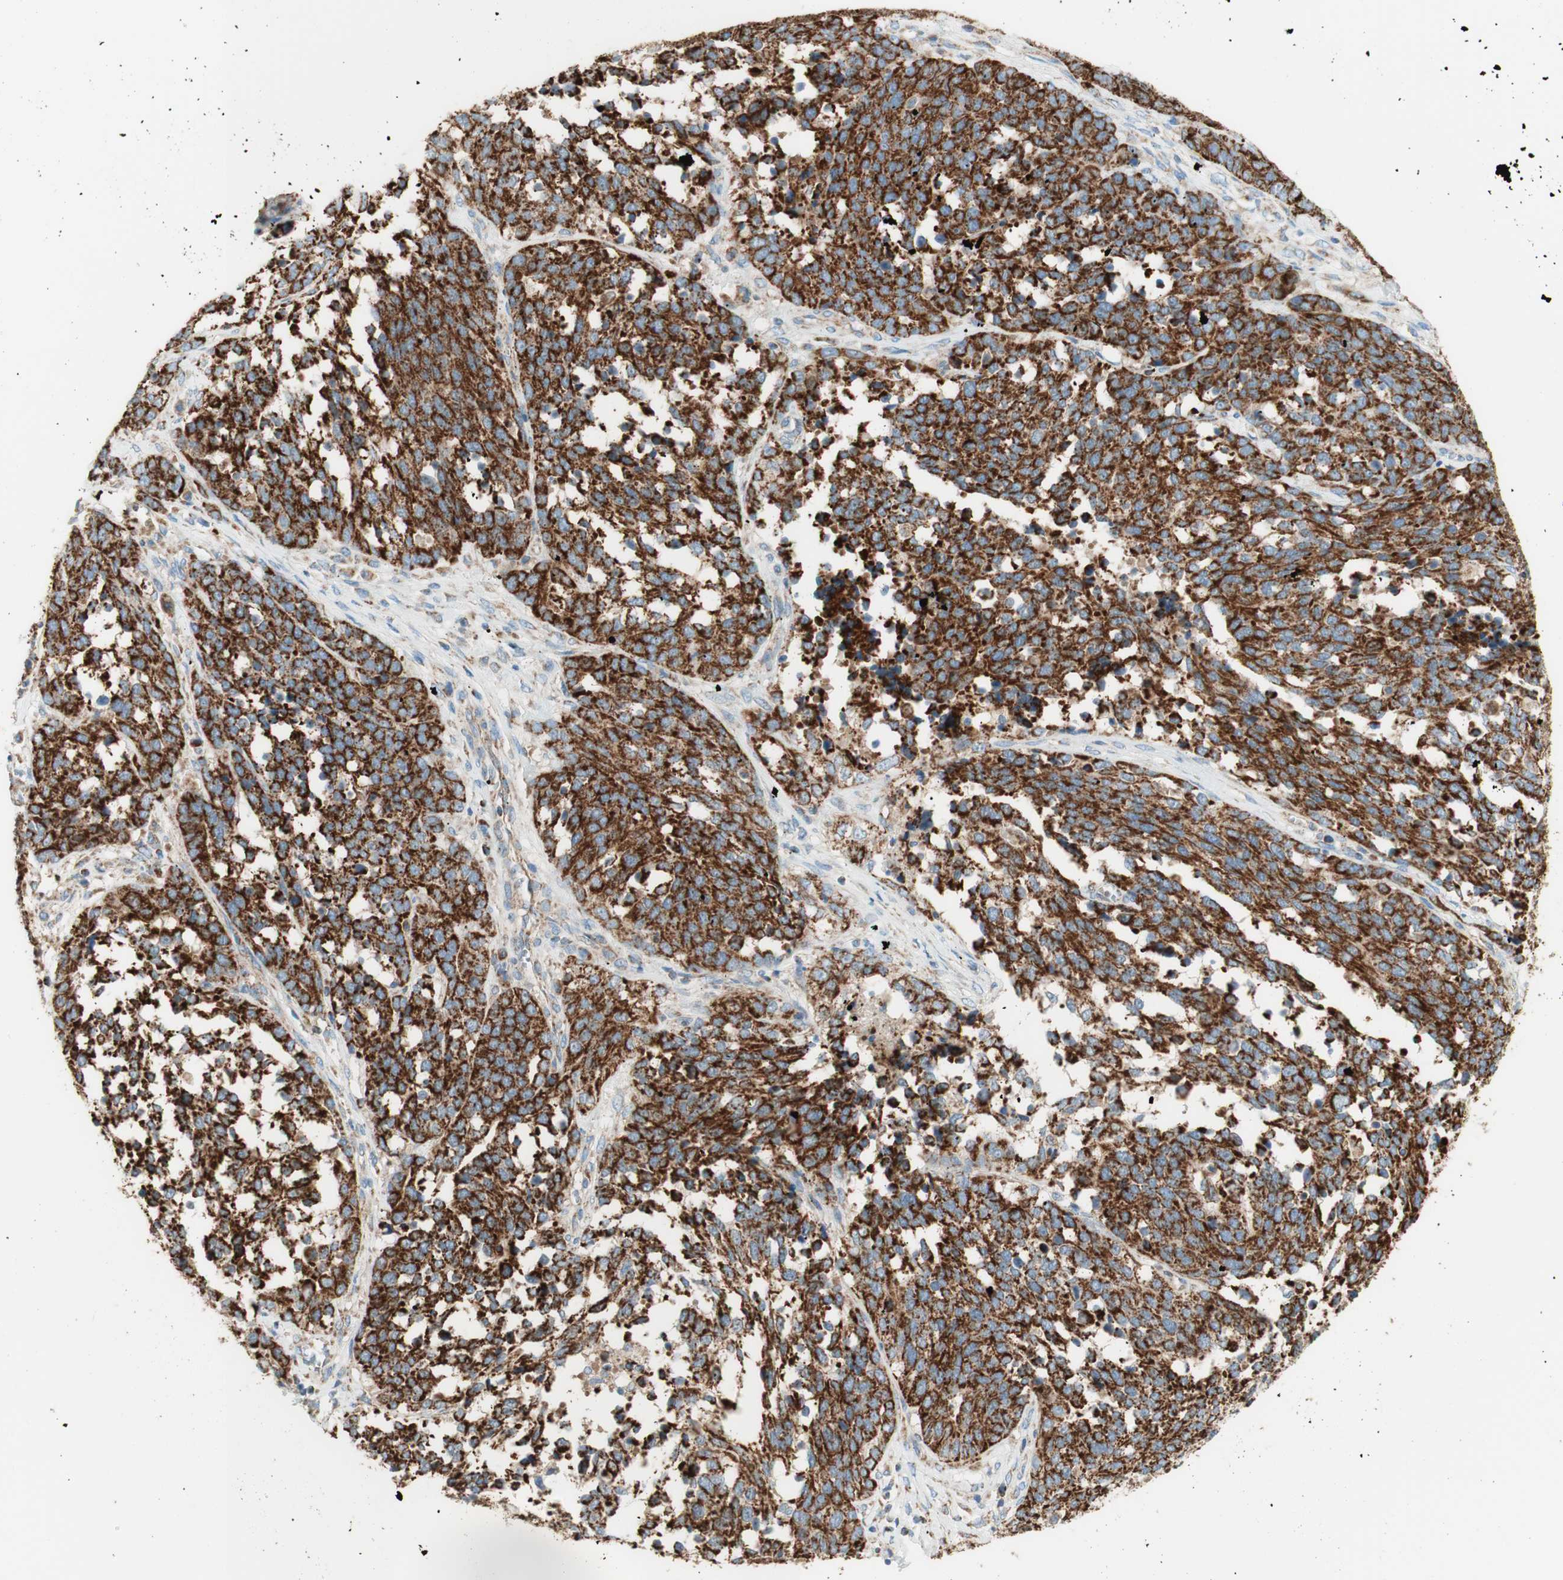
{"staining": {"intensity": "strong", "quantity": ">75%", "location": "cytoplasmic/membranous"}, "tissue": "ovarian cancer", "cell_type": "Tumor cells", "image_type": "cancer", "snomed": [{"axis": "morphology", "description": "Cystadenocarcinoma, serous, NOS"}, {"axis": "topography", "description": "Ovary"}], "caption": "Strong cytoplasmic/membranous staining is present in approximately >75% of tumor cells in ovarian cancer.", "gene": "TOMM20", "patient": {"sex": "female", "age": 44}}